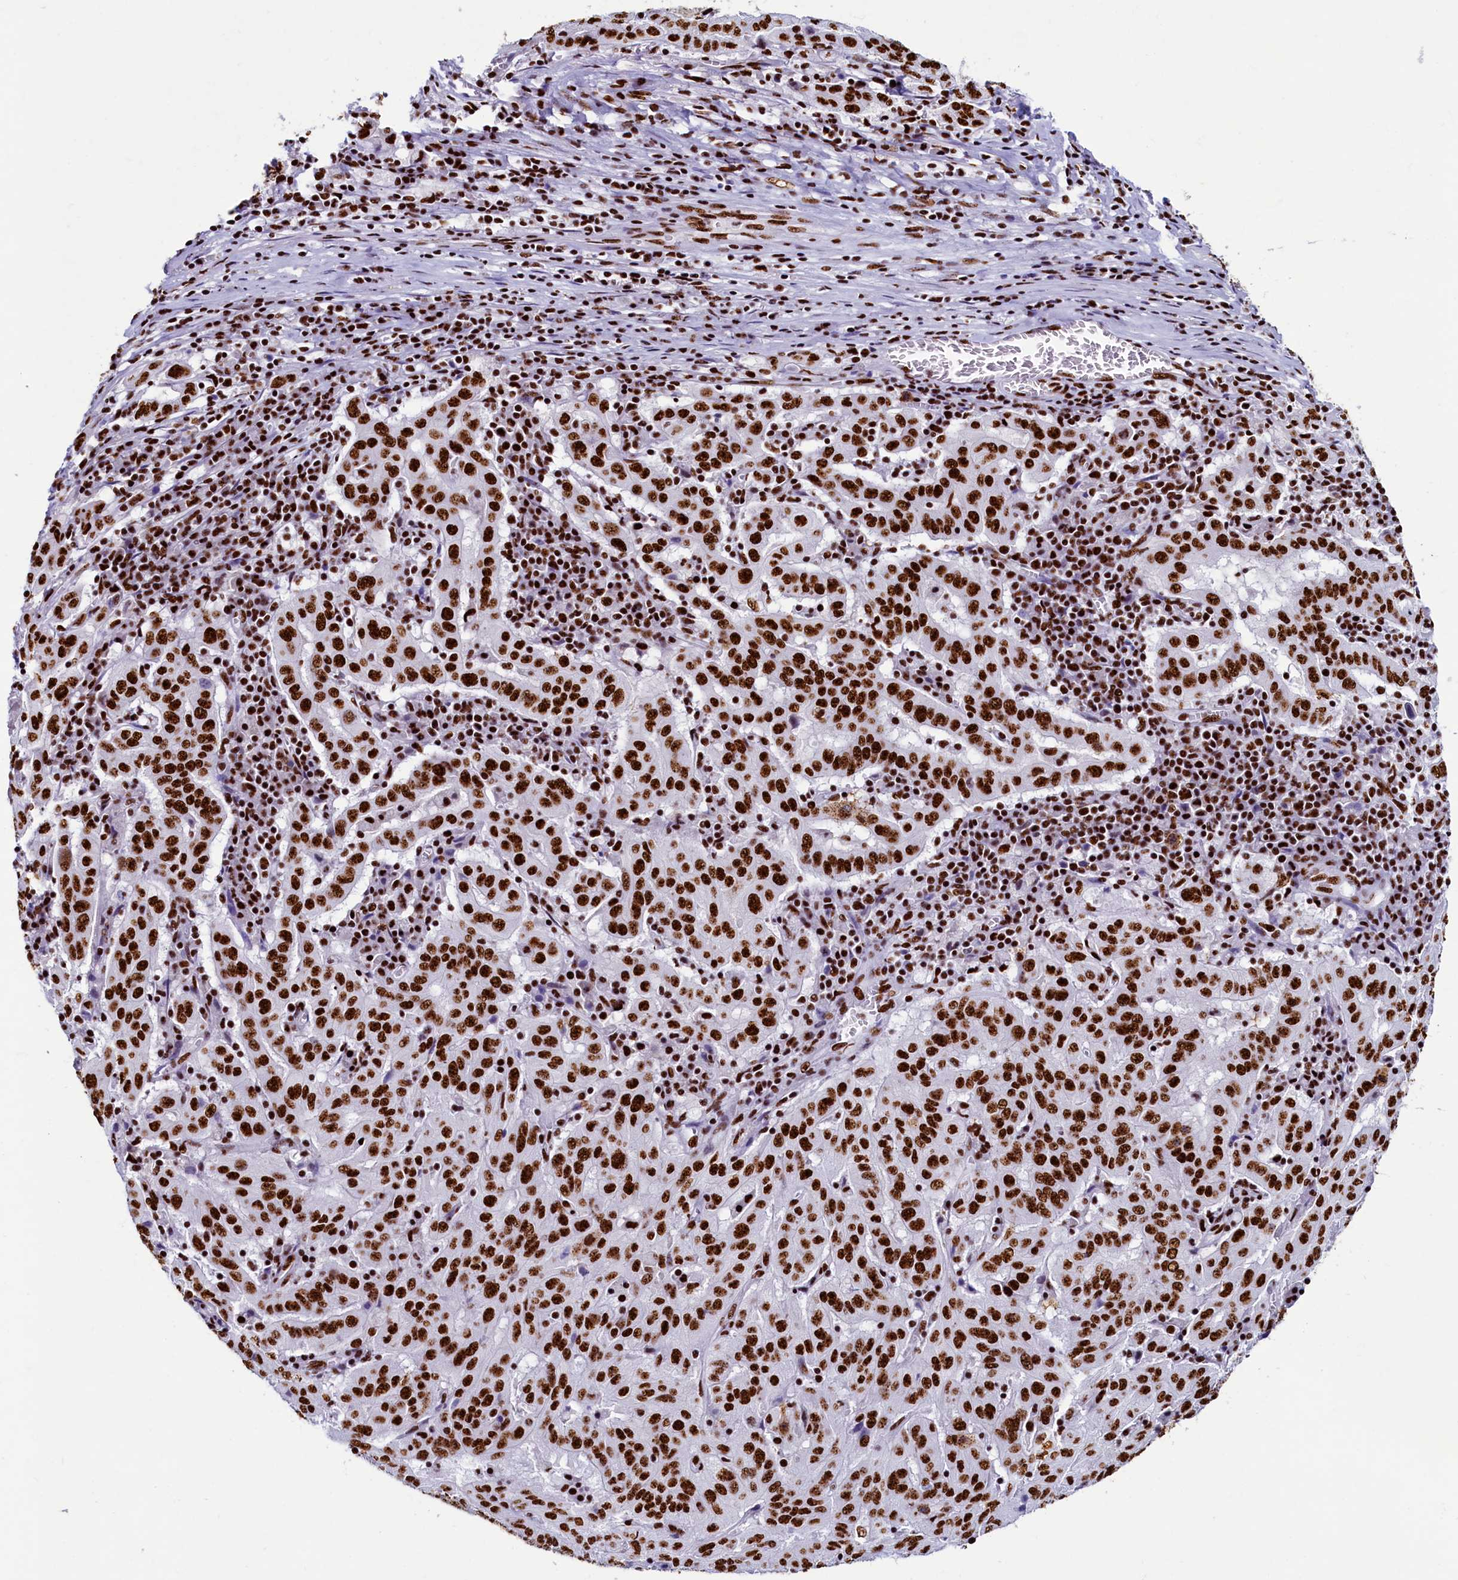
{"staining": {"intensity": "strong", "quantity": ">75%", "location": "nuclear"}, "tissue": "pancreatic cancer", "cell_type": "Tumor cells", "image_type": "cancer", "snomed": [{"axis": "morphology", "description": "Adenocarcinoma, NOS"}, {"axis": "topography", "description": "Pancreas"}], "caption": "Immunohistochemistry (IHC) image of neoplastic tissue: human pancreatic adenocarcinoma stained using immunohistochemistry (IHC) exhibits high levels of strong protein expression localized specifically in the nuclear of tumor cells, appearing as a nuclear brown color.", "gene": "SRRM2", "patient": {"sex": "male", "age": 63}}